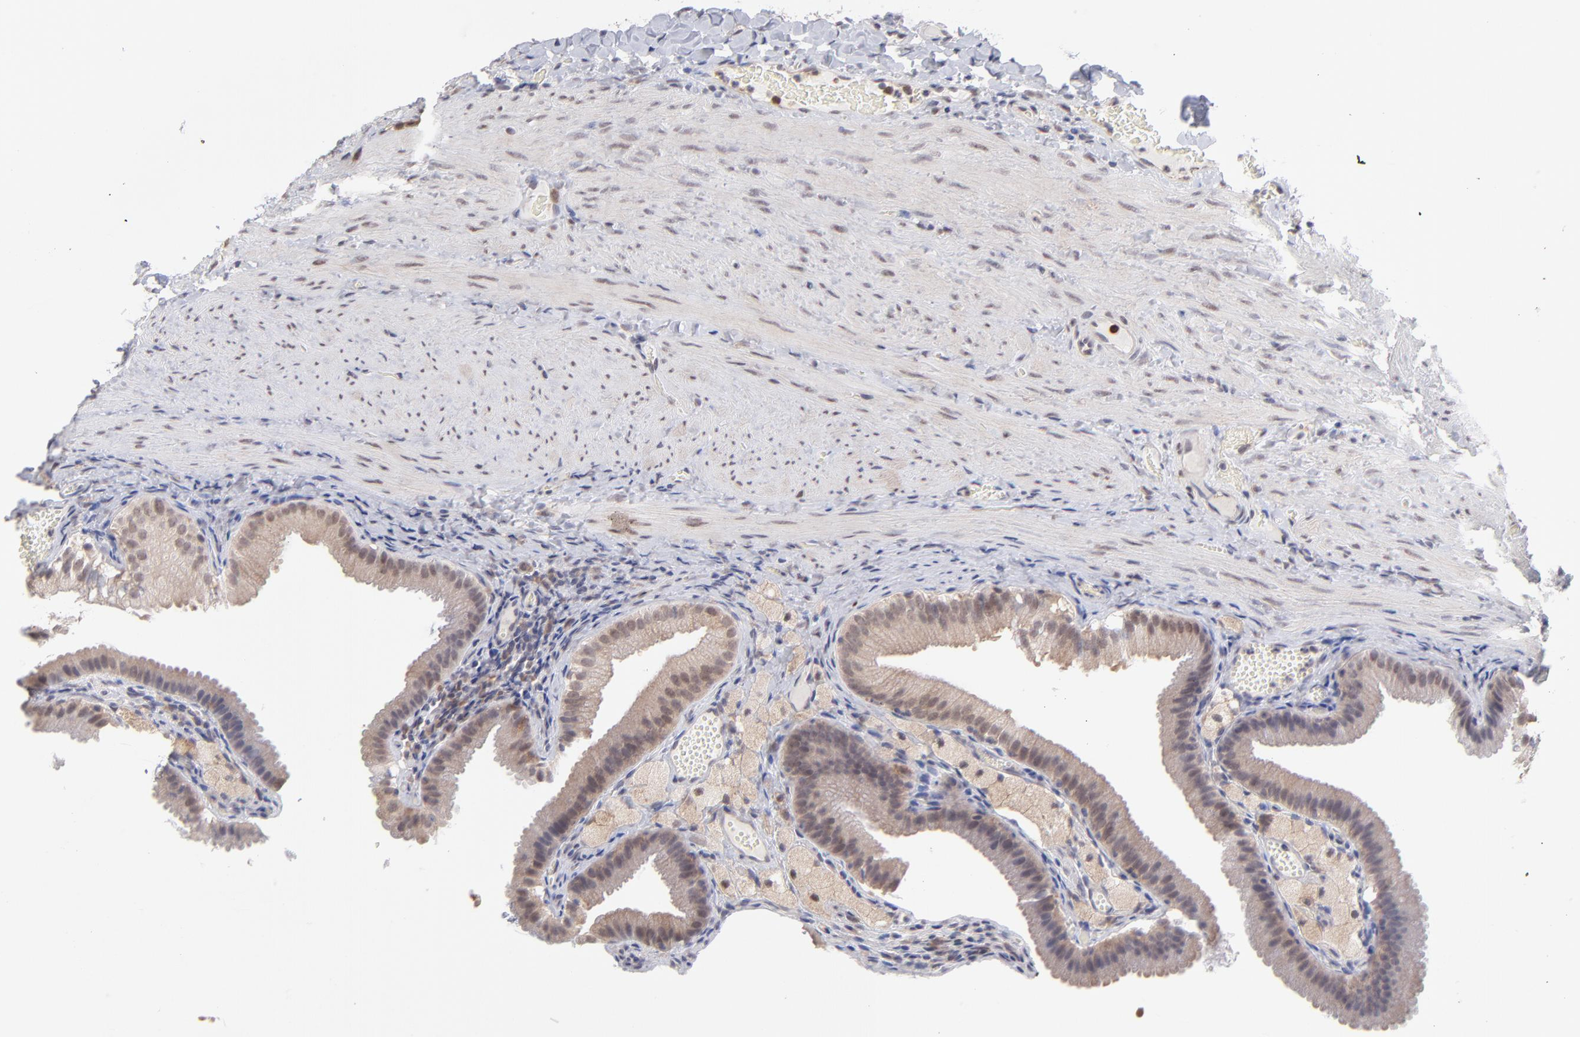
{"staining": {"intensity": "weak", "quantity": ">75%", "location": "nuclear"}, "tissue": "gallbladder", "cell_type": "Glandular cells", "image_type": "normal", "snomed": [{"axis": "morphology", "description": "Normal tissue, NOS"}, {"axis": "topography", "description": "Gallbladder"}], "caption": "IHC histopathology image of benign gallbladder: gallbladder stained using IHC shows low levels of weak protein expression localized specifically in the nuclear of glandular cells, appearing as a nuclear brown color.", "gene": "OAS1", "patient": {"sex": "female", "age": 24}}